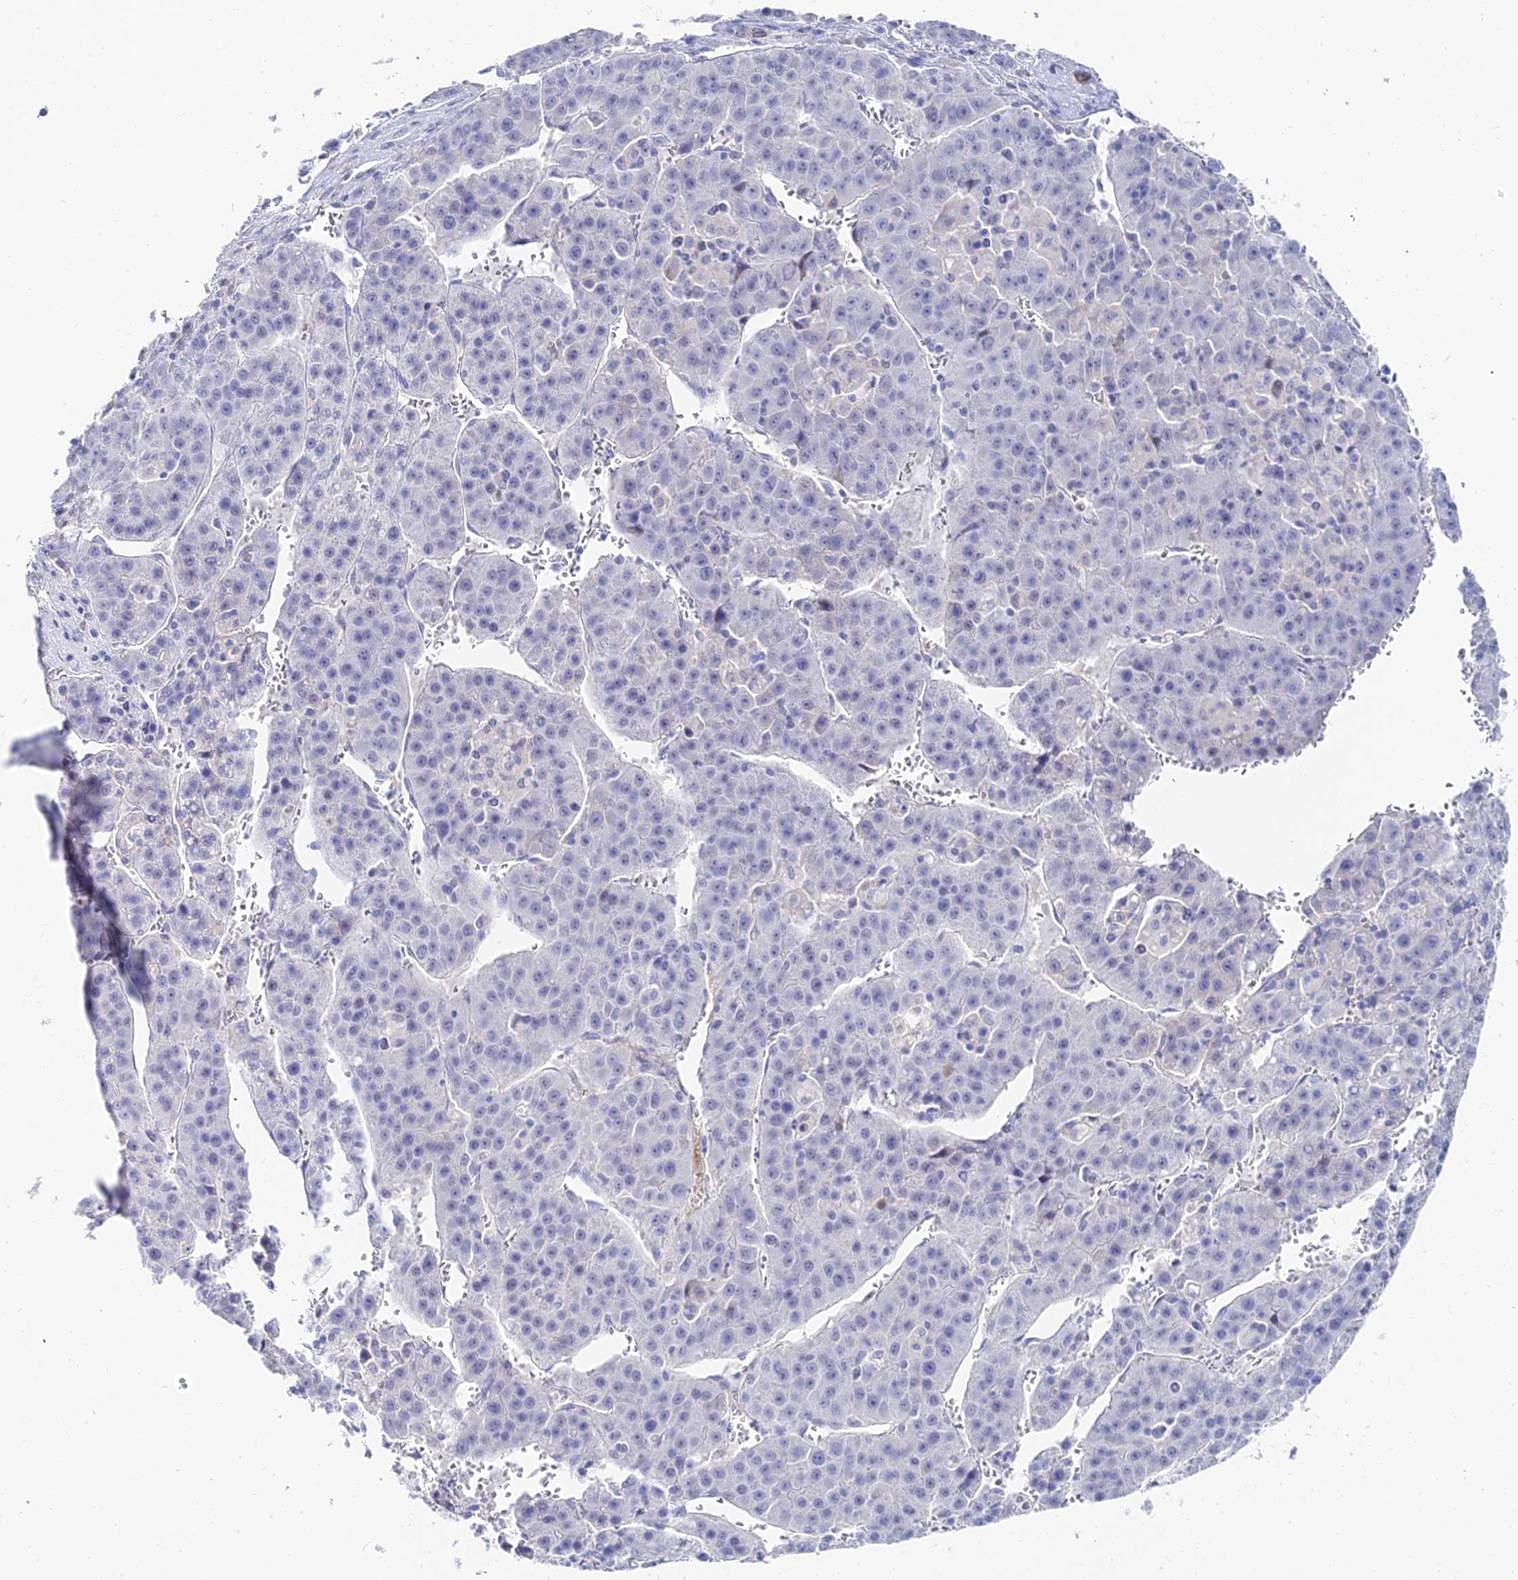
{"staining": {"intensity": "negative", "quantity": "none", "location": "none"}, "tissue": "liver cancer", "cell_type": "Tumor cells", "image_type": "cancer", "snomed": [{"axis": "morphology", "description": "Carcinoma, Hepatocellular, NOS"}, {"axis": "topography", "description": "Liver"}], "caption": "There is no significant positivity in tumor cells of liver cancer. (DAB IHC, high magnification).", "gene": "KRT17", "patient": {"sex": "female", "age": 53}}